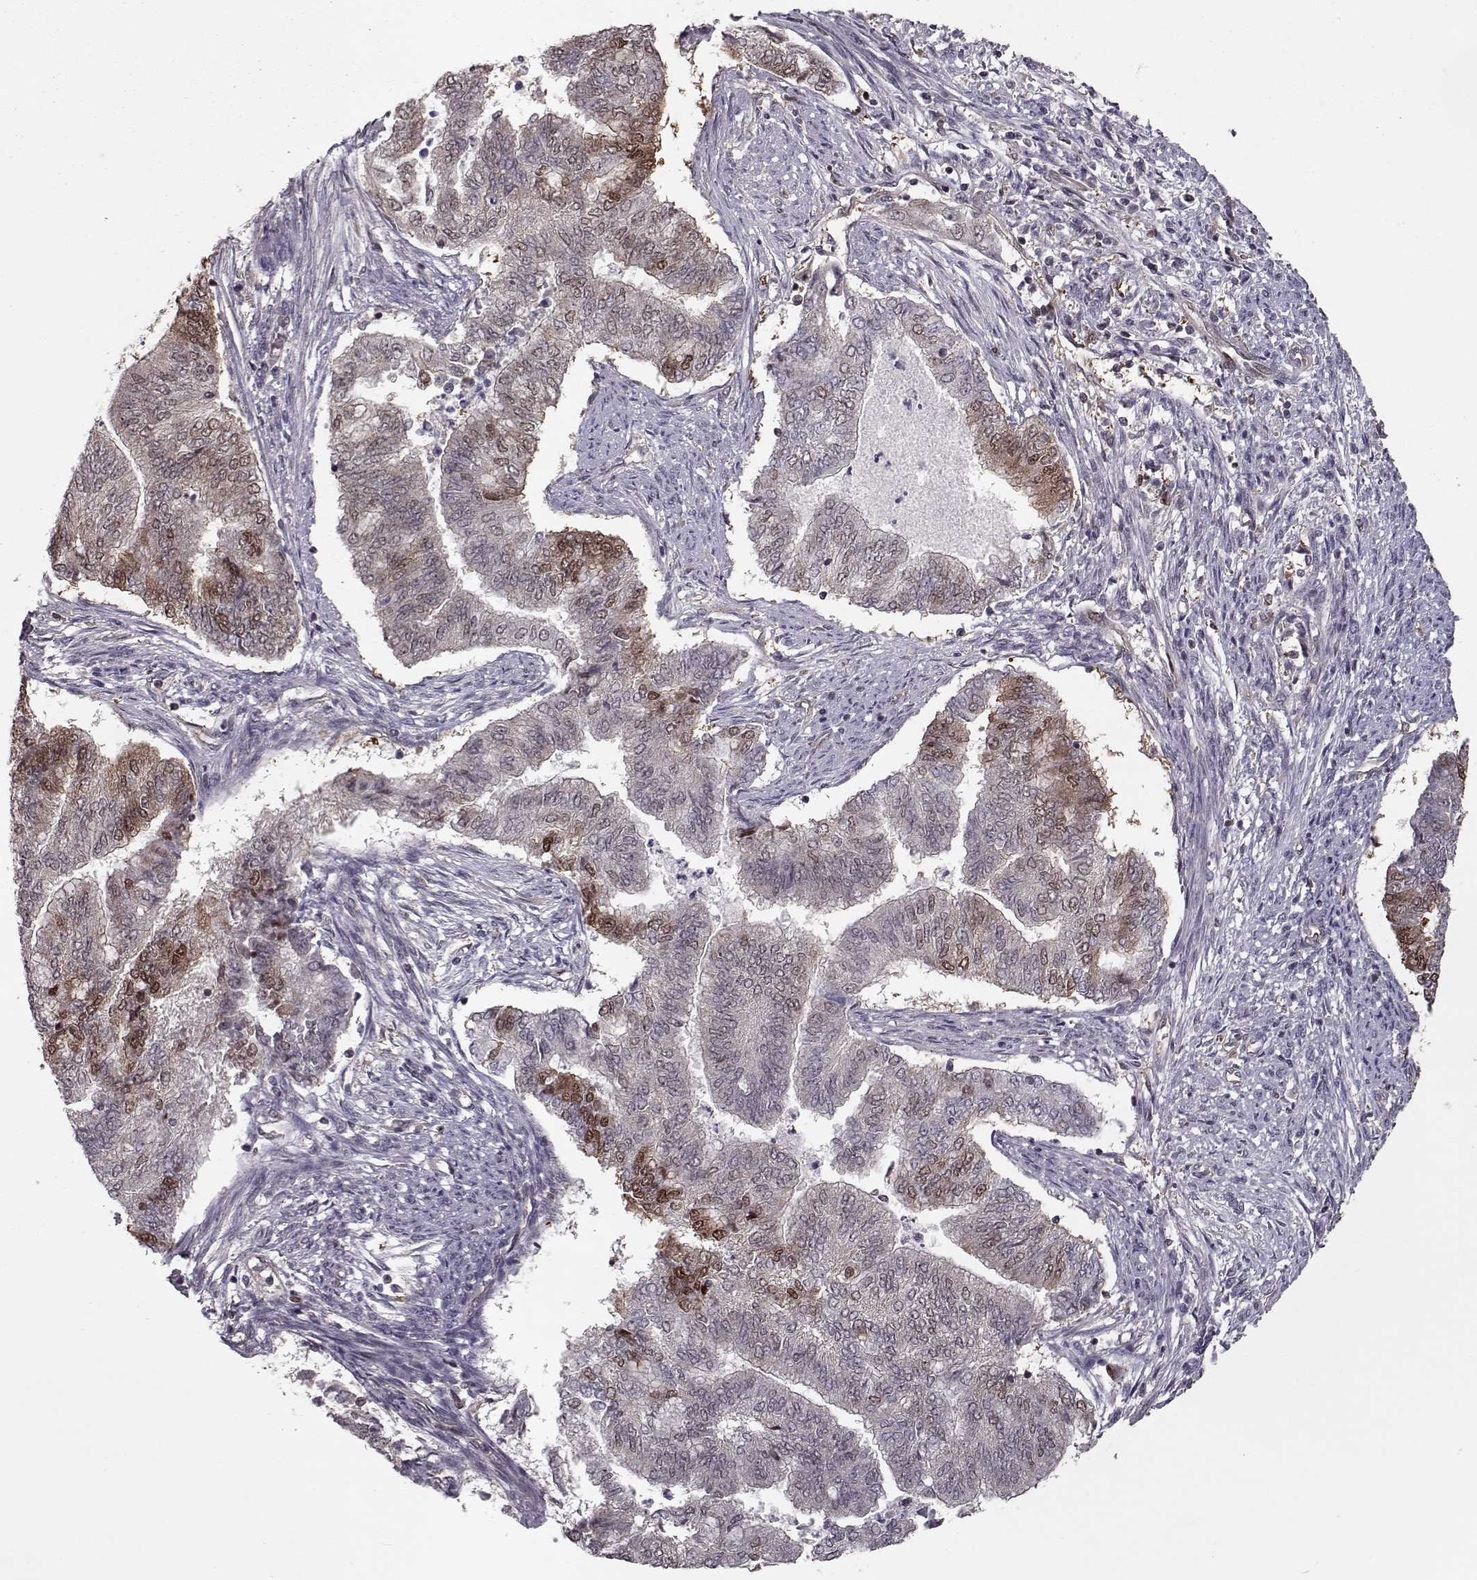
{"staining": {"intensity": "strong", "quantity": "<25%", "location": "cytoplasmic/membranous,nuclear"}, "tissue": "endometrial cancer", "cell_type": "Tumor cells", "image_type": "cancer", "snomed": [{"axis": "morphology", "description": "Adenocarcinoma, NOS"}, {"axis": "topography", "description": "Endometrium"}], "caption": "Immunohistochemistry (IHC) staining of endometrial adenocarcinoma, which demonstrates medium levels of strong cytoplasmic/membranous and nuclear staining in approximately <25% of tumor cells indicating strong cytoplasmic/membranous and nuclear protein staining. The staining was performed using DAB (3,3'-diaminobenzidine) (brown) for protein detection and nuclei were counterstained in hematoxylin (blue).", "gene": "RANBP1", "patient": {"sex": "female", "age": 65}}